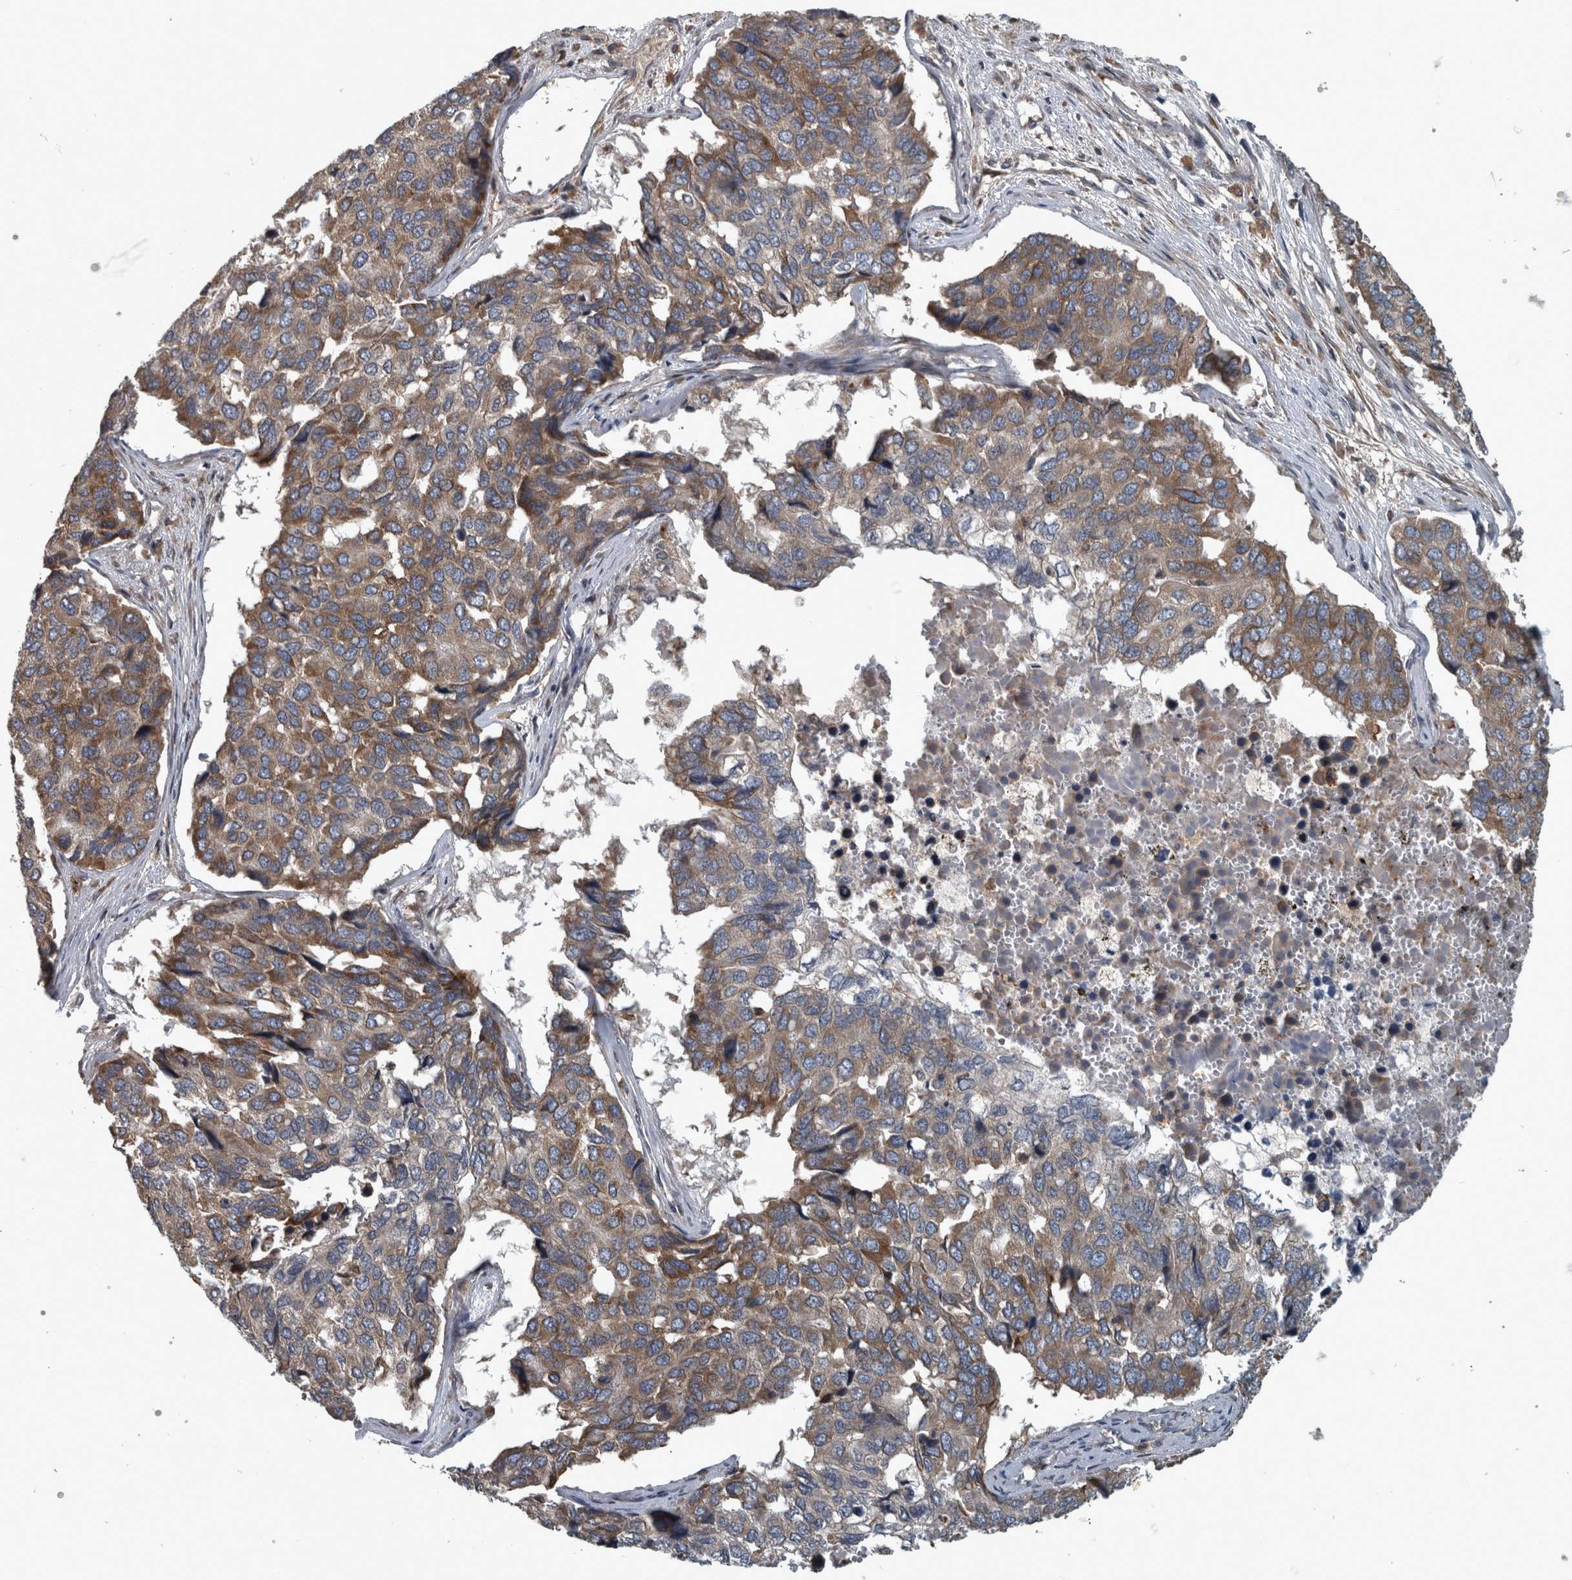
{"staining": {"intensity": "moderate", "quantity": ">75%", "location": "cytoplasmic/membranous"}, "tissue": "pancreatic cancer", "cell_type": "Tumor cells", "image_type": "cancer", "snomed": [{"axis": "morphology", "description": "Adenocarcinoma, NOS"}, {"axis": "topography", "description": "Pancreas"}], "caption": "A brown stain highlights moderate cytoplasmic/membranous staining of a protein in pancreatic cancer (adenocarcinoma) tumor cells.", "gene": "EXOC8", "patient": {"sex": "male", "age": 50}}